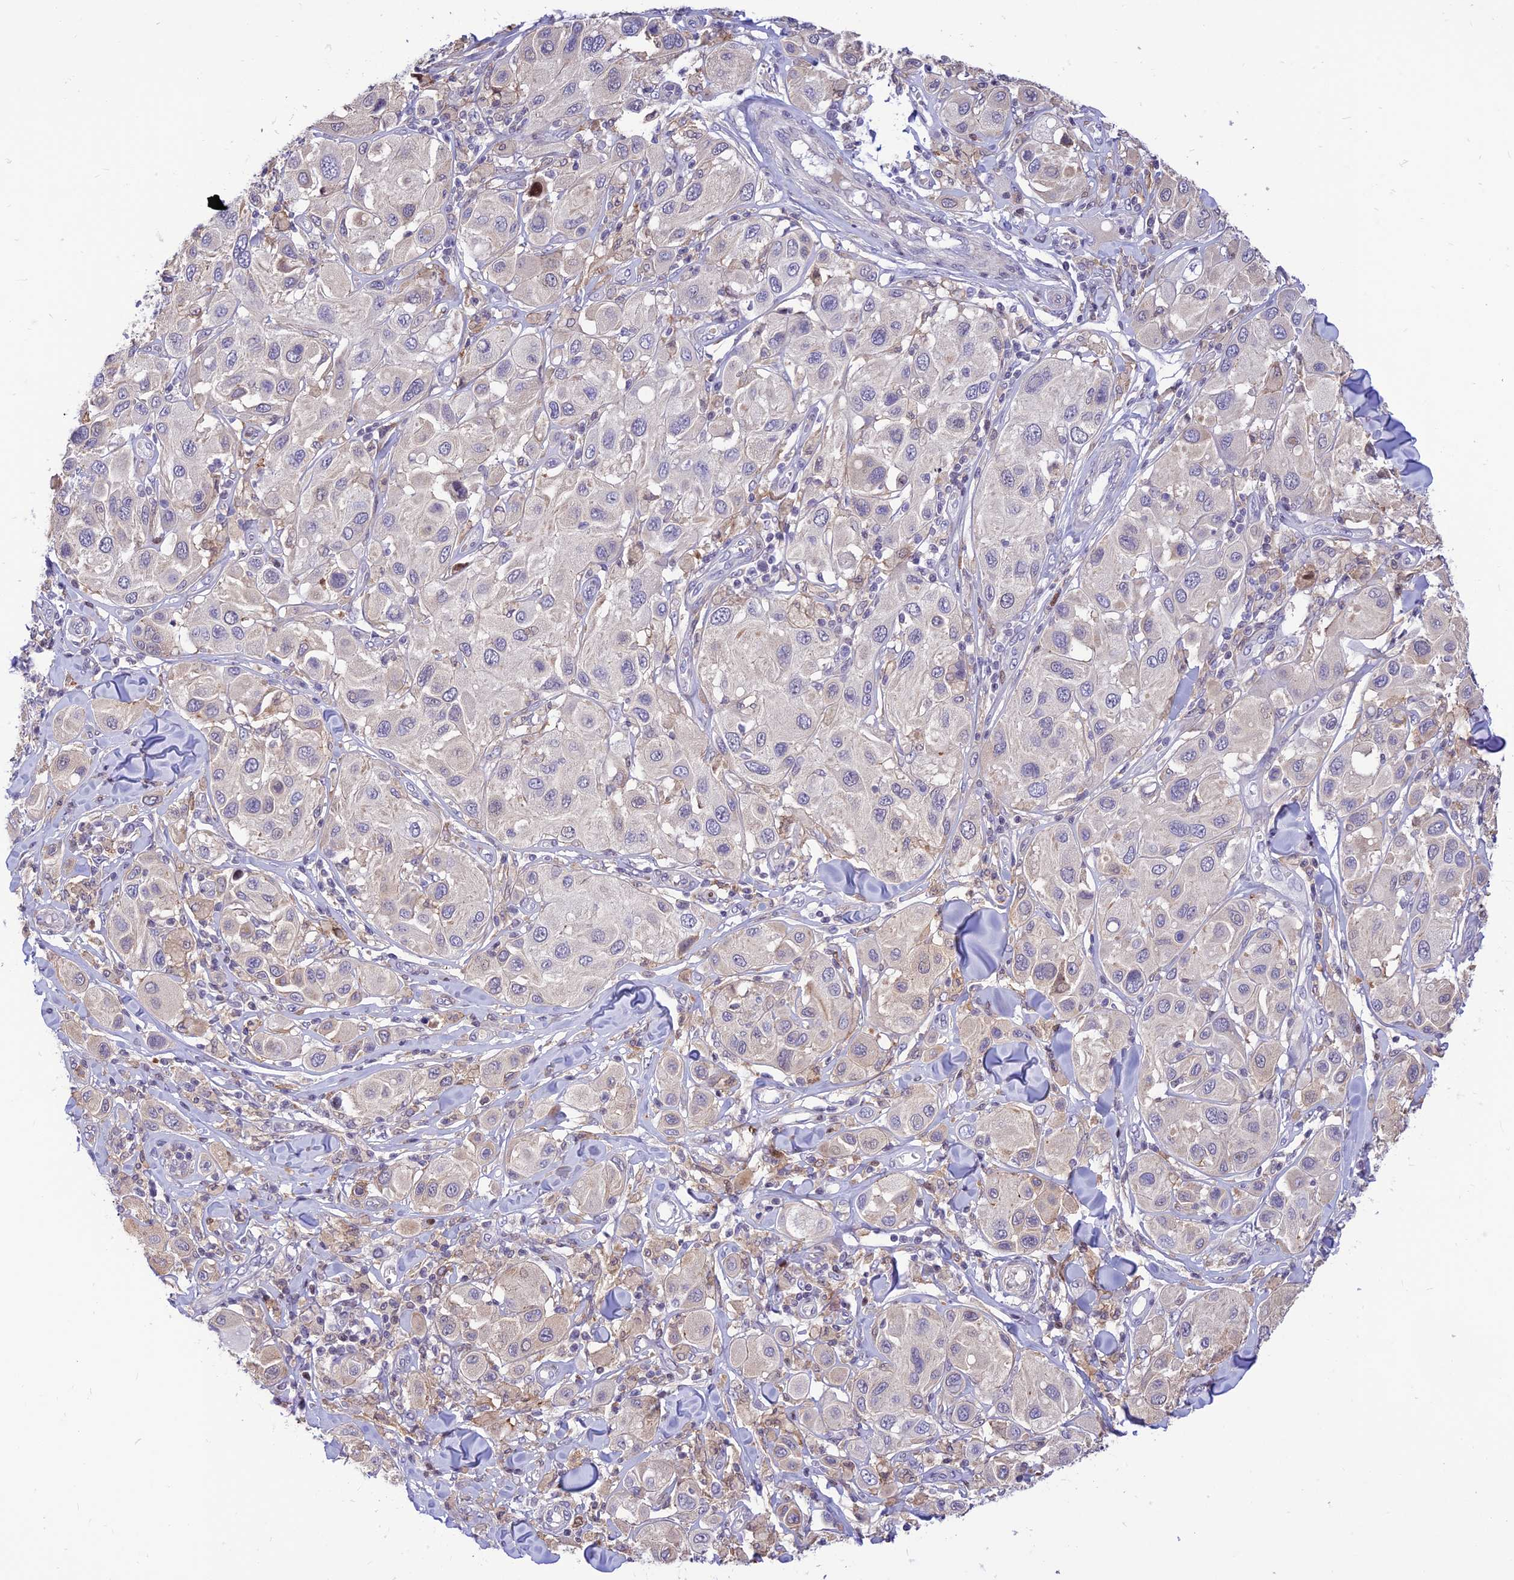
{"staining": {"intensity": "negative", "quantity": "none", "location": "none"}, "tissue": "melanoma", "cell_type": "Tumor cells", "image_type": "cancer", "snomed": [{"axis": "morphology", "description": "Malignant melanoma, Metastatic site"}, {"axis": "topography", "description": "Skin"}], "caption": "Immunohistochemistry image of neoplastic tissue: human melanoma stained with DAB reveals no significant protein positivity in tumor cells.", "gene": "FAM186B", "patient": {"sex": "male", "age": 41}}